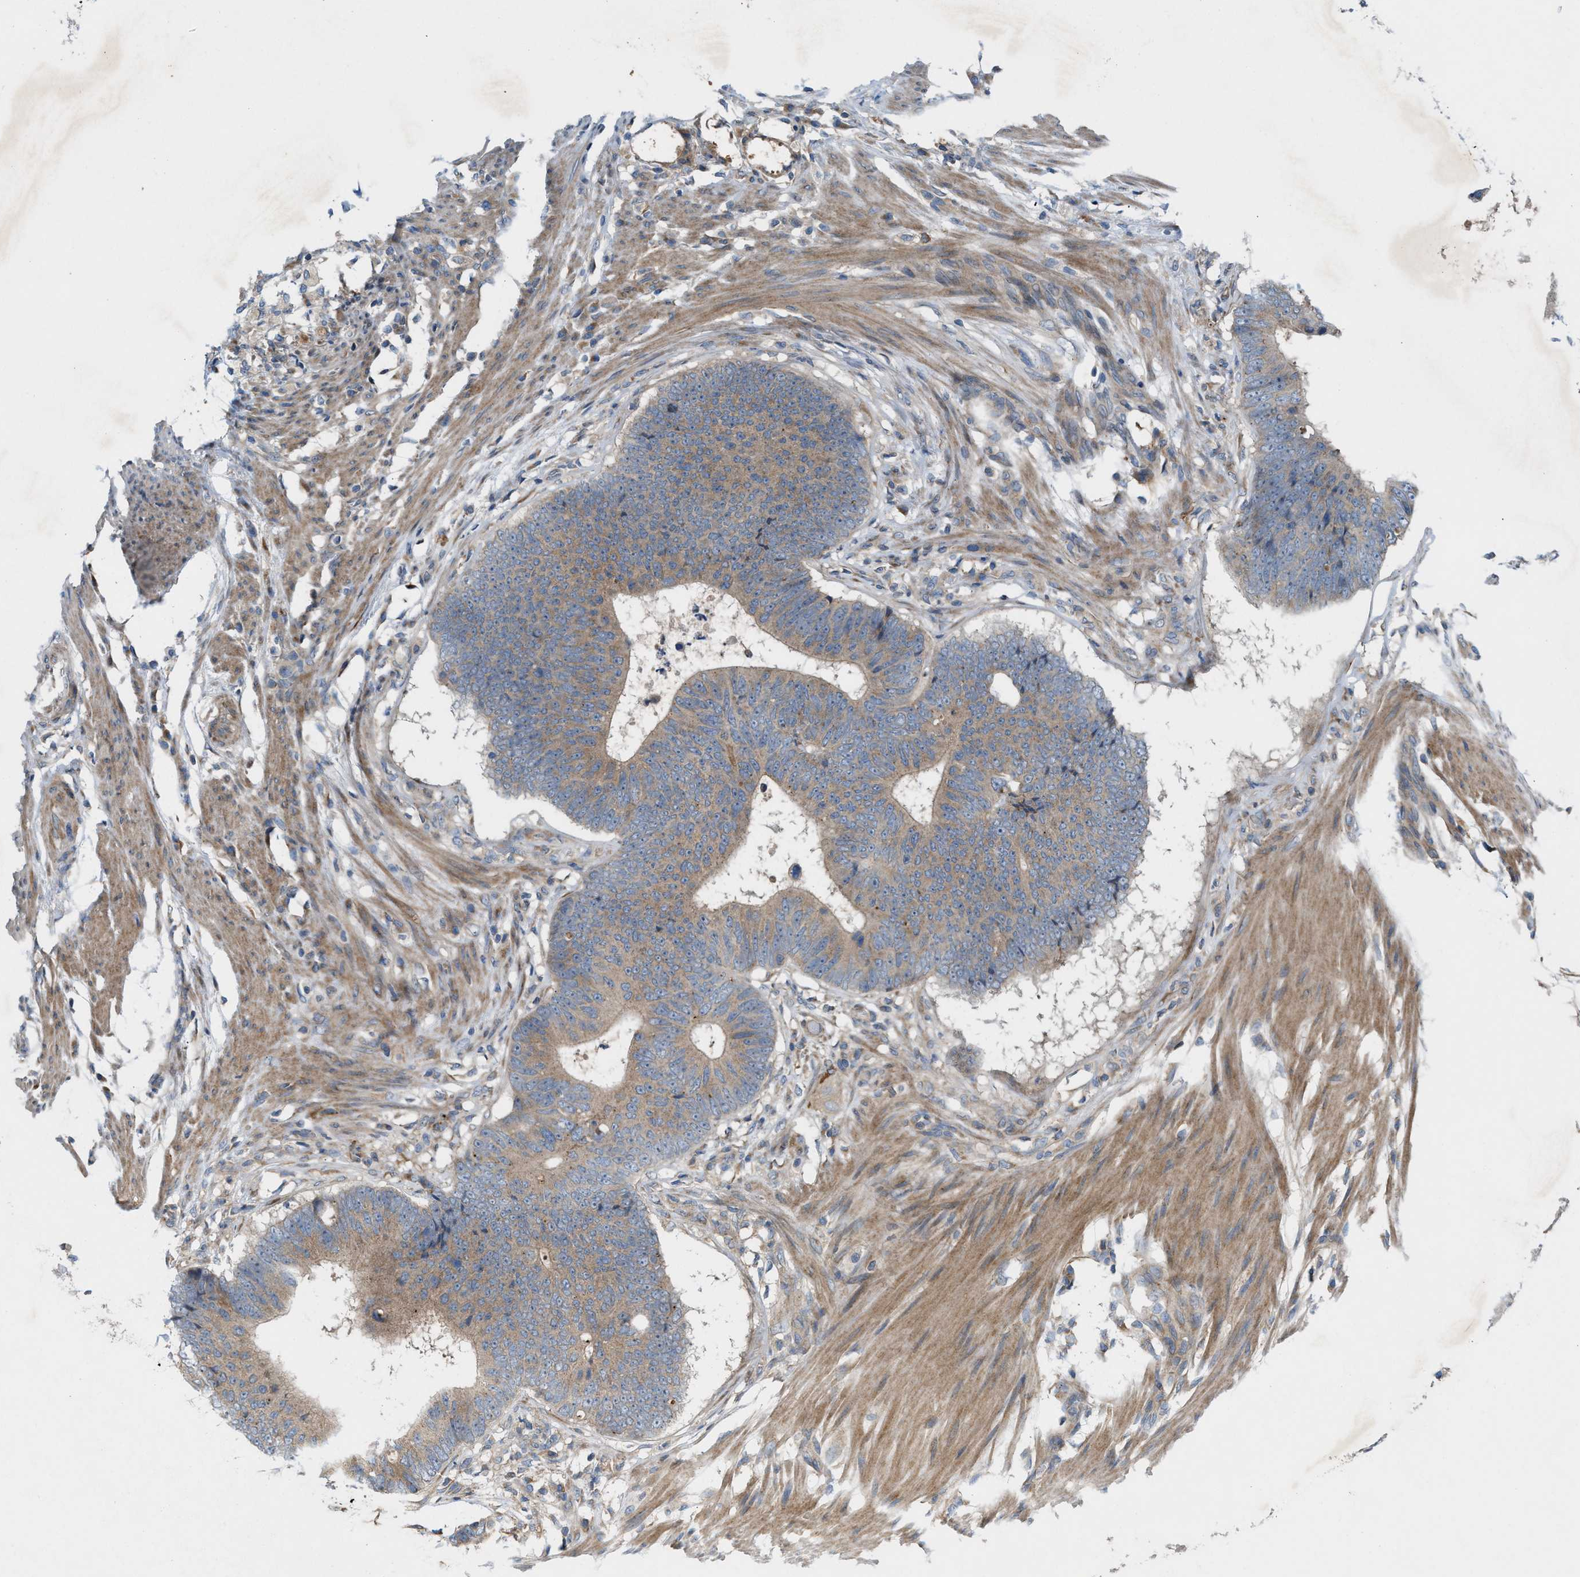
{"staining": {"intensity": "weak", "quantity": ">75%", "location": "cytoplasmic/membranous"}, "tissue": "colorectal cancer", "cell_type": "Tumor cells", "image_type": "cancer", "snomed": [{"axis": "morphology", "description": "Adenocarcinoma, NOS"}, {"axis": "topography", "description": "Colon"}], "caption": "Colorectal cancer stained with a protein marker displays weak staining in tumor cells.", "gene": "CYB5D1", "patient": {"sex": "male", "age": 56}}